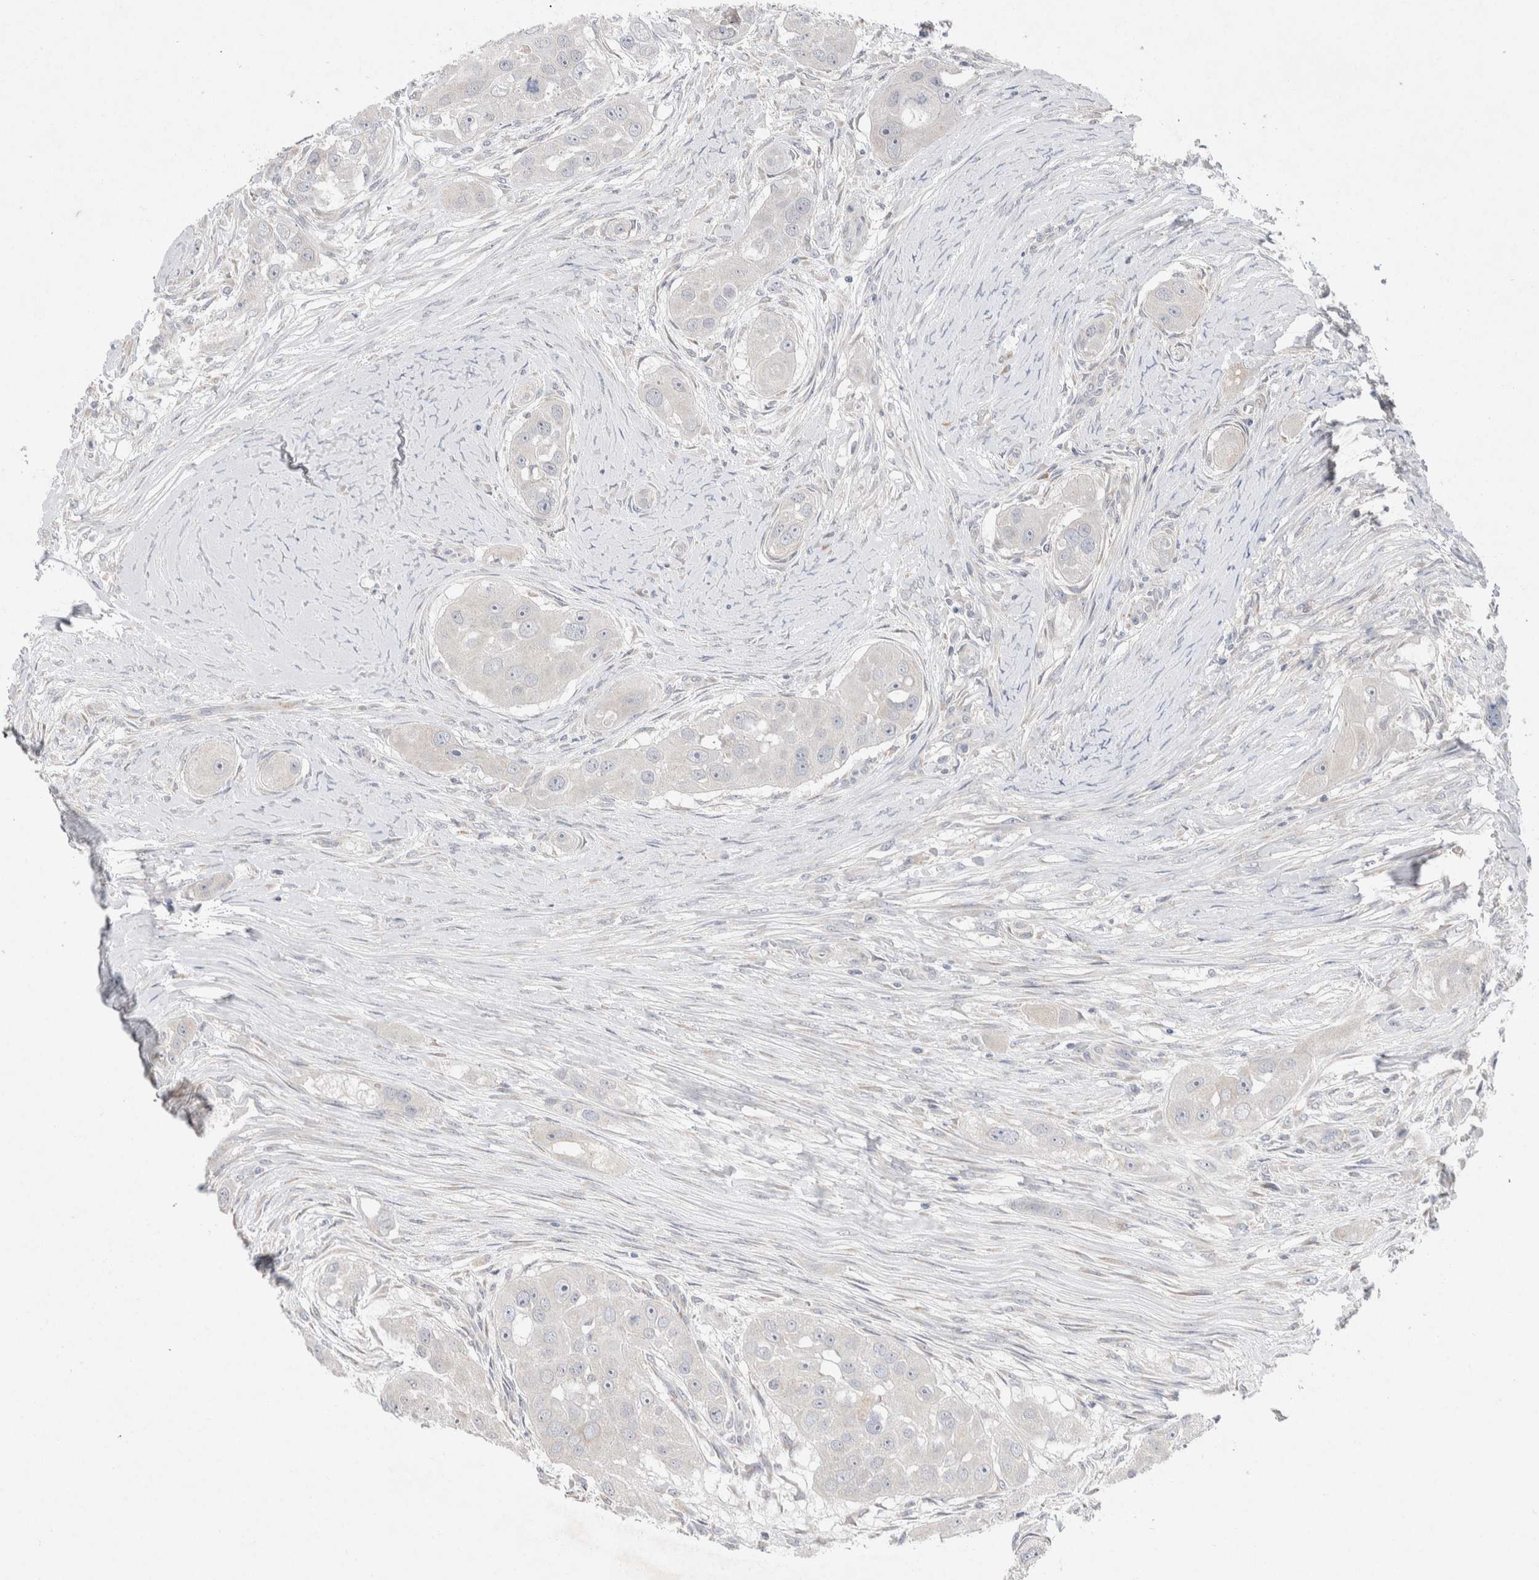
{"staining": {"intensity": "negative", "quantity": "none", "location": "none"}, "tissue": "head and neck cancer", "cell_type": "Tumor cells", "image_type": "cancer", "snomed": [{"axis": "morphology", "description": "Normal tissue, NOS"}, {"axis": "morphology", "description": "Squamous cell carcinoma, NOS"}, {"axis": "topography", "description": "Skeletal muscle"}, {"axis": "topography", "description": "Head-Neck"}], "caption": "A micrograph of human head and neck cancer is negative for staining in tumor cells.", "gene": "CMTM4", "patient": {"sex": "male", "age": 51}}